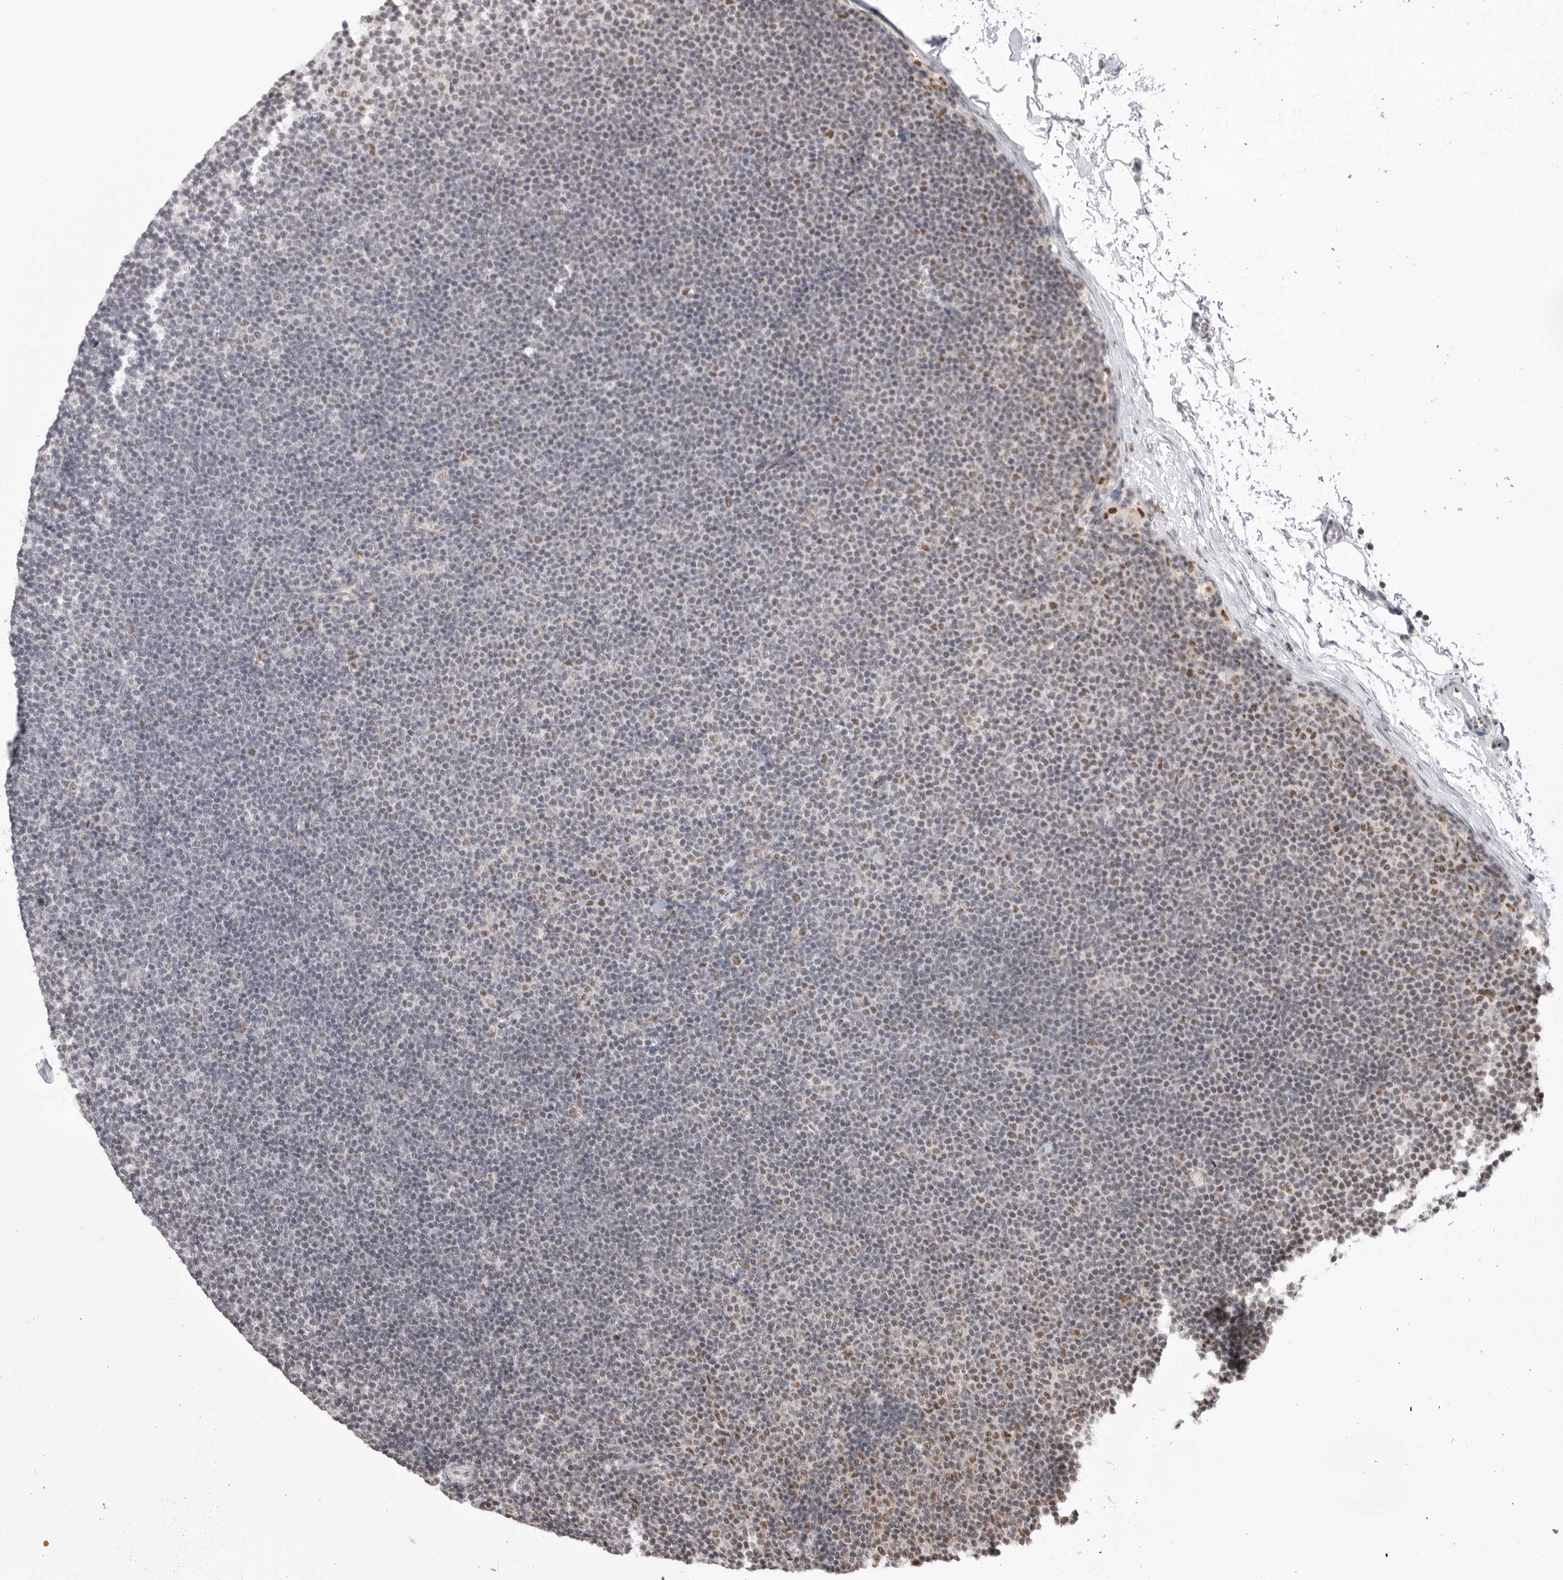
{"staining": {"intensity": "moderate", "quantity": "<25%", "location": "nuclear"}, "tissue": "lymphoma", "cell_type": "Tumor cells", "image_type": "cancer", "snomed": [{"axis": "morphology", "description": "Malignant lymphoma, non-Hodgkin's type, Low grade"}, {"axis": "topography", "description": "Lymph node"}], "caption": "Approximately <25% of tumor cells in human lymphoma reveal moderate nuclear protein positivity as visualized by brown immunohistochemical staining.", "gene": "BCLAF3", "patient": {"sex": "female", "age": 53}}